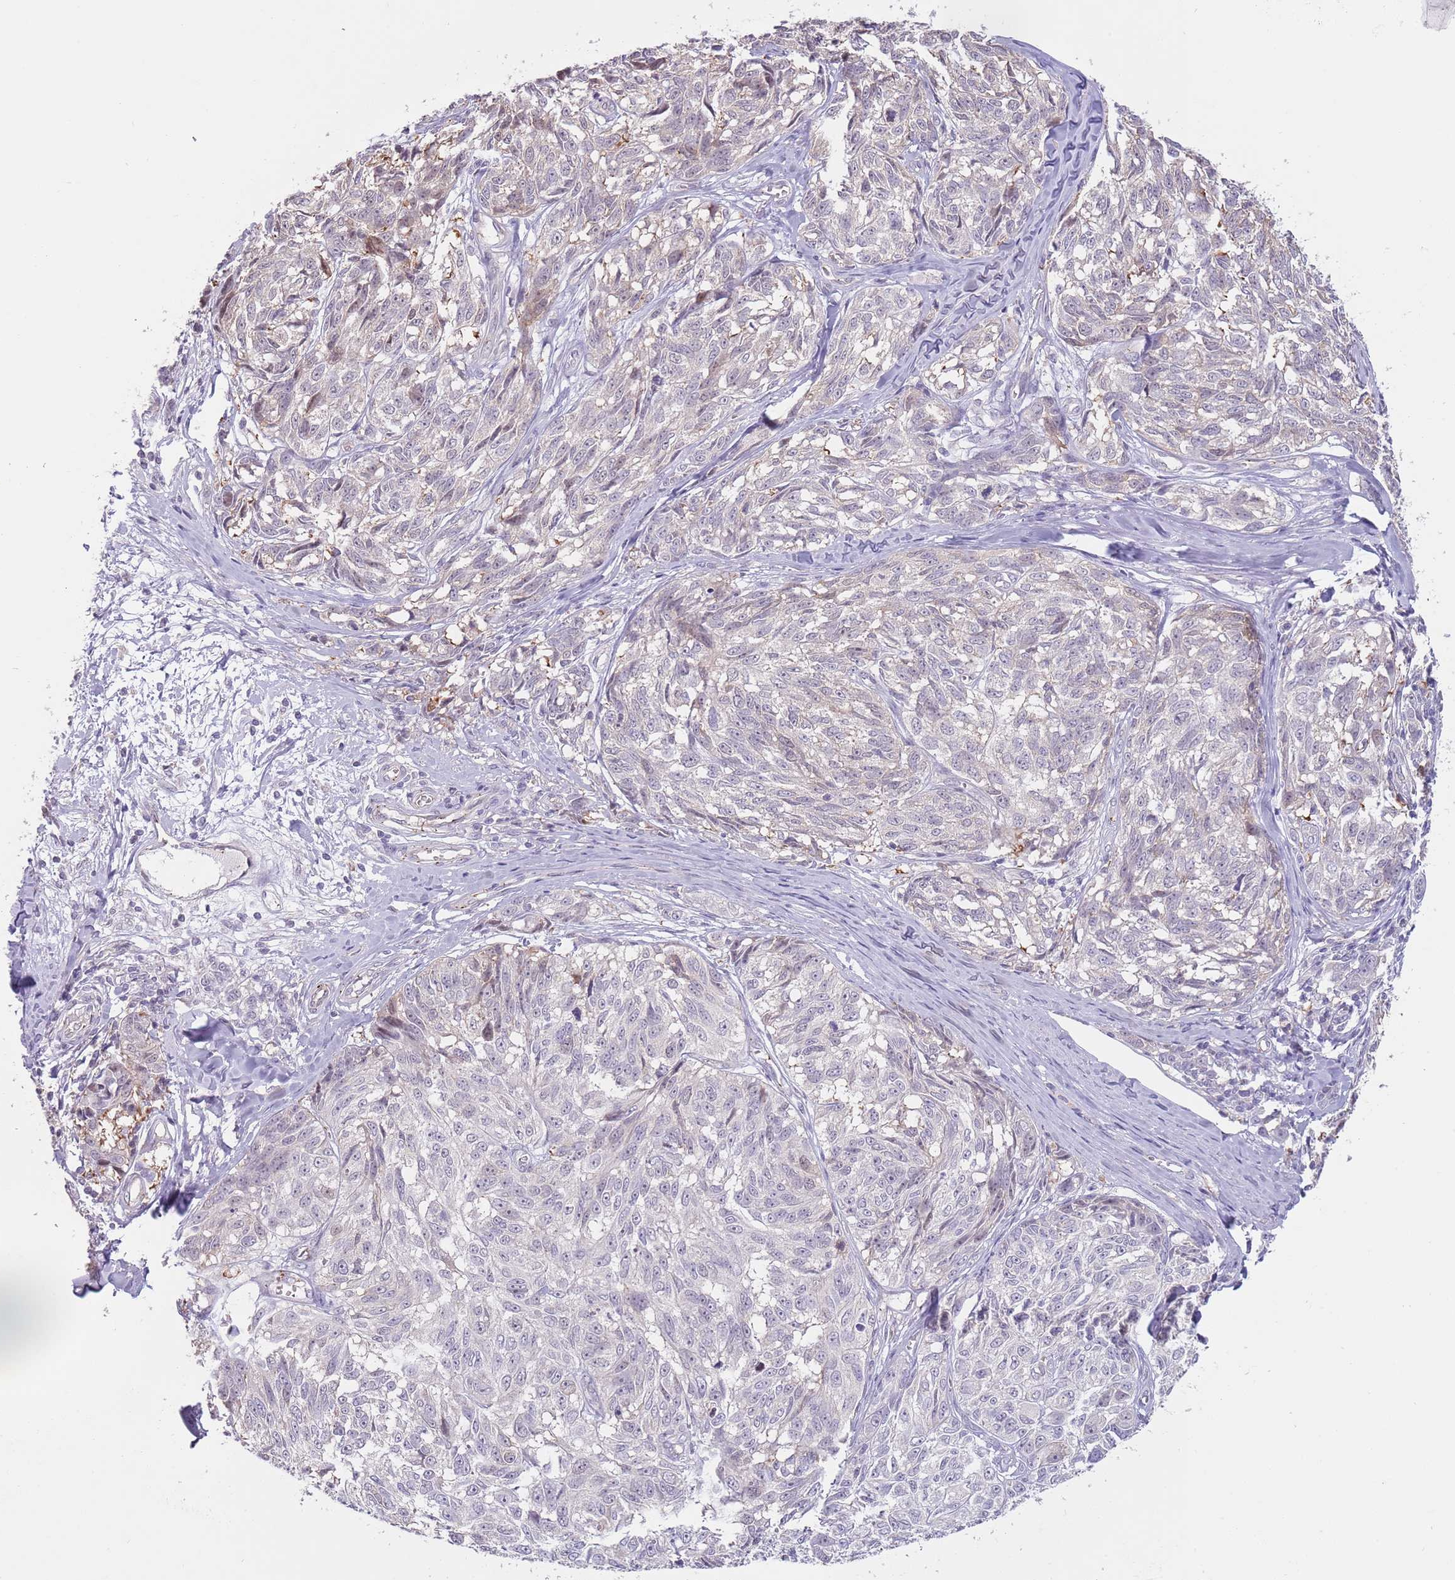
{"staining": {"intensity": "negative", "quantity": "none", "location": "none"}, "tissue": "melanoma", "cell_type": "Tumor cells", "image_type": "cancer", "snomed": [{"axis": "morphology", "description": "Normal tissue, NOS"}, {"axis": "morphology", "description": "Malignant melanoma, NOS"}, {"axis": "topography", "description": "Skin"}], "caption": "Human melanoma stained for a protein using IHC demonstrates no expression in tumor cells.", "gene": "LDHD", "patient": {"sex": "female", "age": 64}}